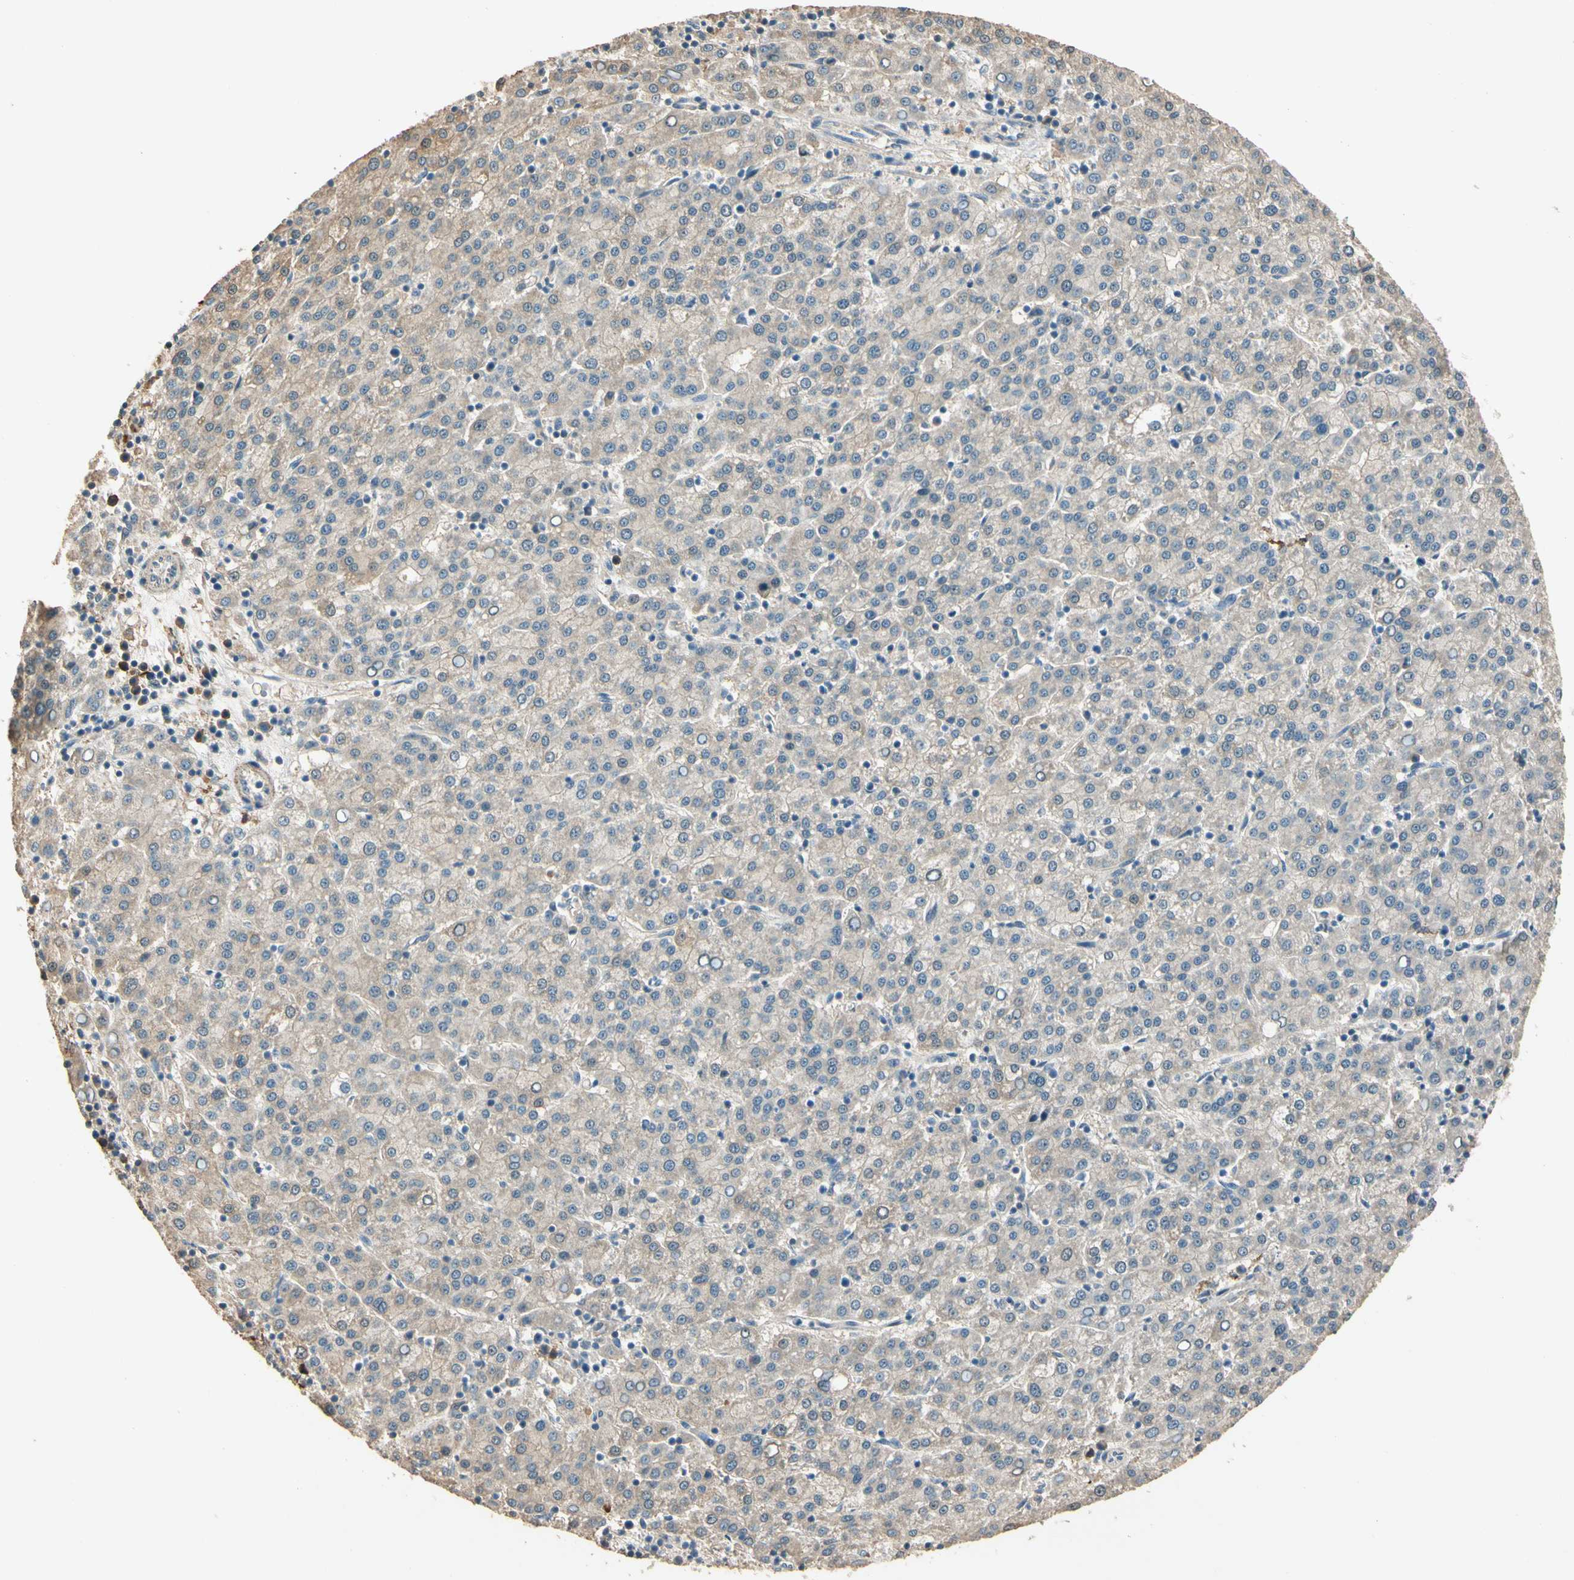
{"staining": {"intensity": "weak", "quantity": "<25%", "location": "cytoplasmic/membranous"}, "tissue": "liver cancer", "cell_type": "Tumor cells", "image_type": "cancer", "snomed": [{"axis": "morphology", "description": "Carcinoma, Hepatocellular, NOS"}, {"axis": "topography", "description": "Liver"}], "caption": "DAB immunohistochemical staining of liver hepatocellular carcinoma demonstrates no significant positivity in tumor cells.", "gene": "CDH6", "patient": {"sex": "female", "age": 58}}